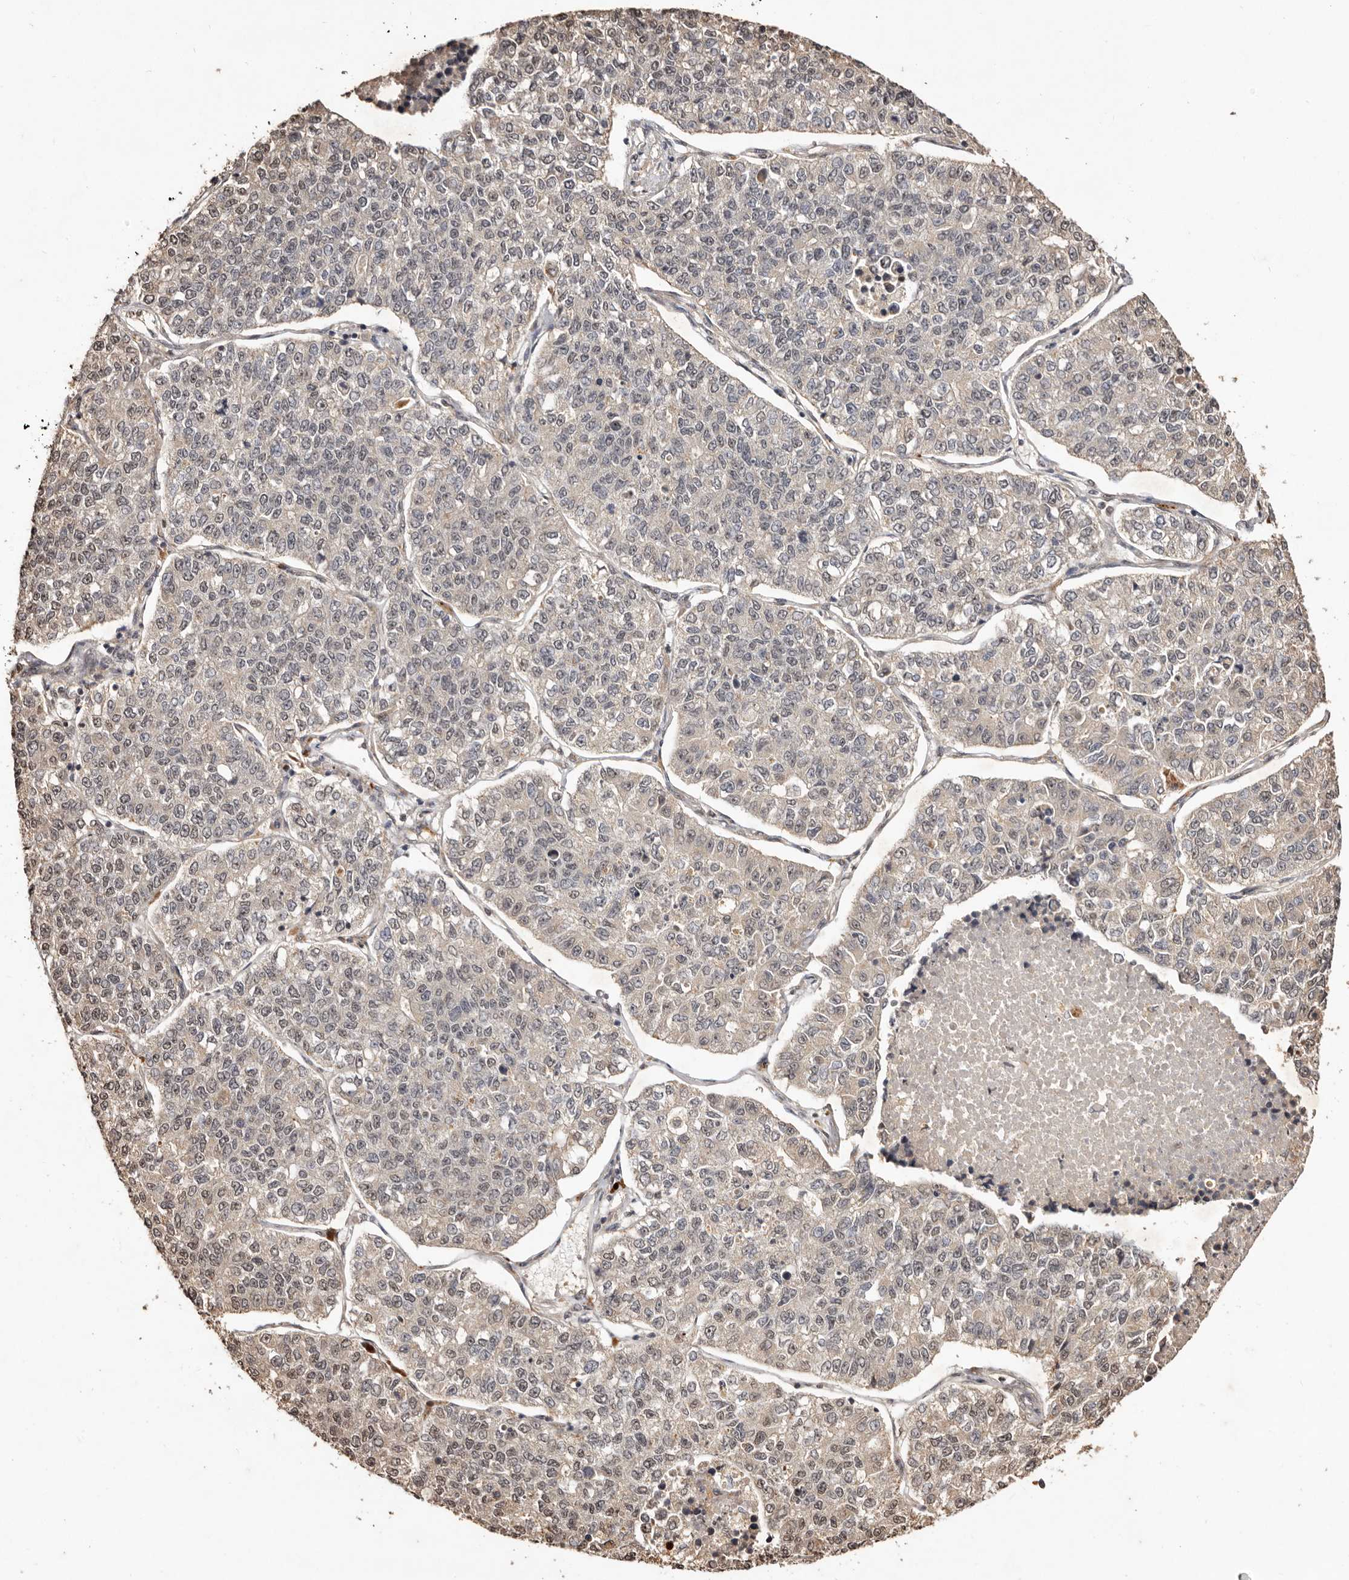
{"staining": {"intensity": "weak", "quantity": "25%-75%", "location": "cytoplasmic/membranous,nuclear"}, "tissue": "lung cancer", "cell_type": "Tumor cells", "image_type": "cancer", "snomed": [{"axis": "morphology", "description": "Adenocarcinoma, NOS"}, {"axis": "topography", "description": "Lung"}], "caption": "Protein expression analysis of lung cancer reveals weak cytoplasmic/membranous and nuclear expression in approximately 25%-75% of tumor cells.", "gene": "NOTCH1", "patient": {"sex": "male", "age": 49}}